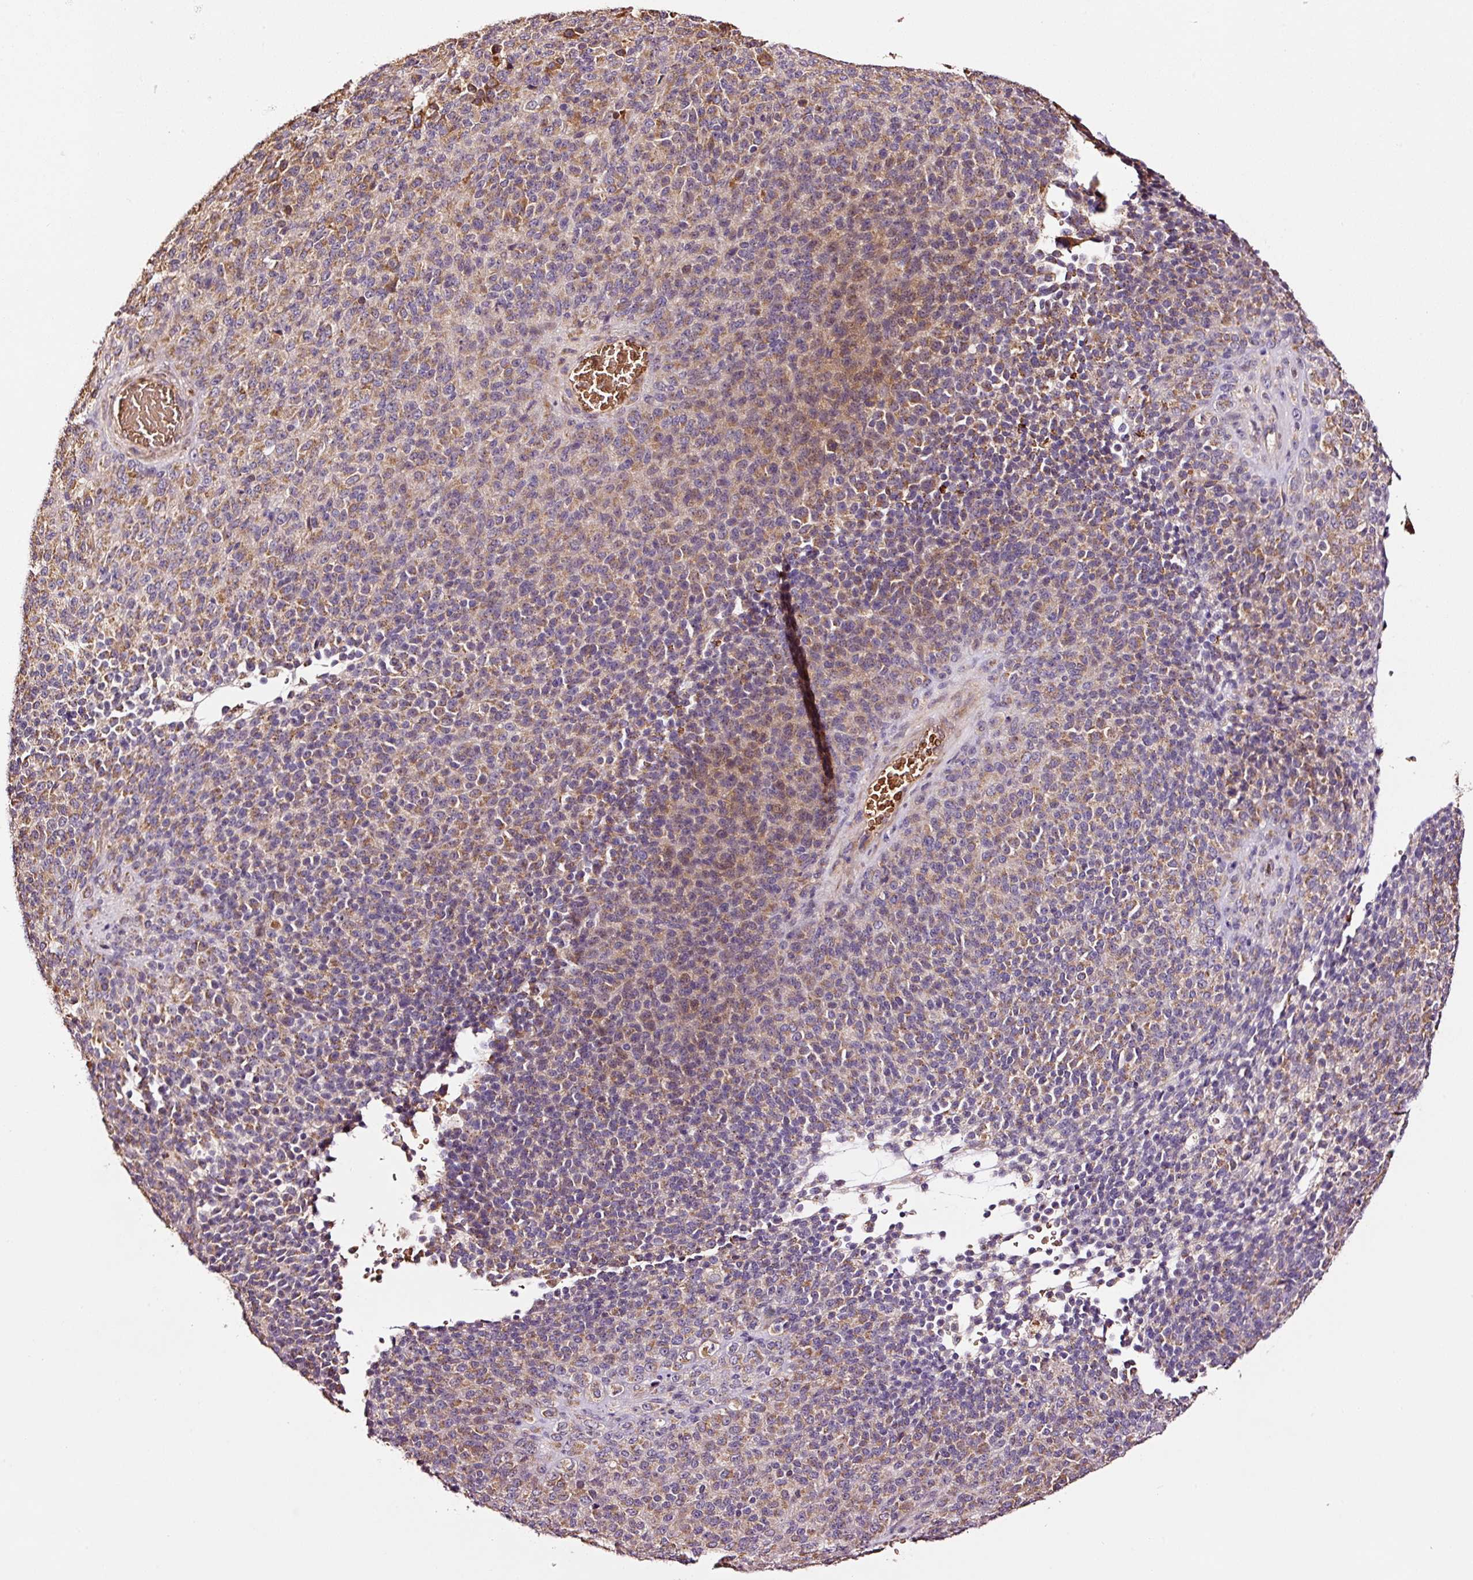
{"staining": {"intensity": "moderate", "quantity": "<25%", "location": "cytoplasmic/membranous"}, "tissue": "melanoma", "cell_type": "Tumor cells", "image_type": "cancer", "snomed": [{"axis": "morphology", "description": "Malignant melanoma, Metastatic site"}, {"axis": "topography", "description": "Brain"}], "caption": "This is a photomicrograph of immunohistochemistry staining of melanoma, which shows moderate expression in the cytoplasmic/membranous of tumor cells.", "gene": "PGLYRP2", "patient": {"sex": "female", "age": 56}}